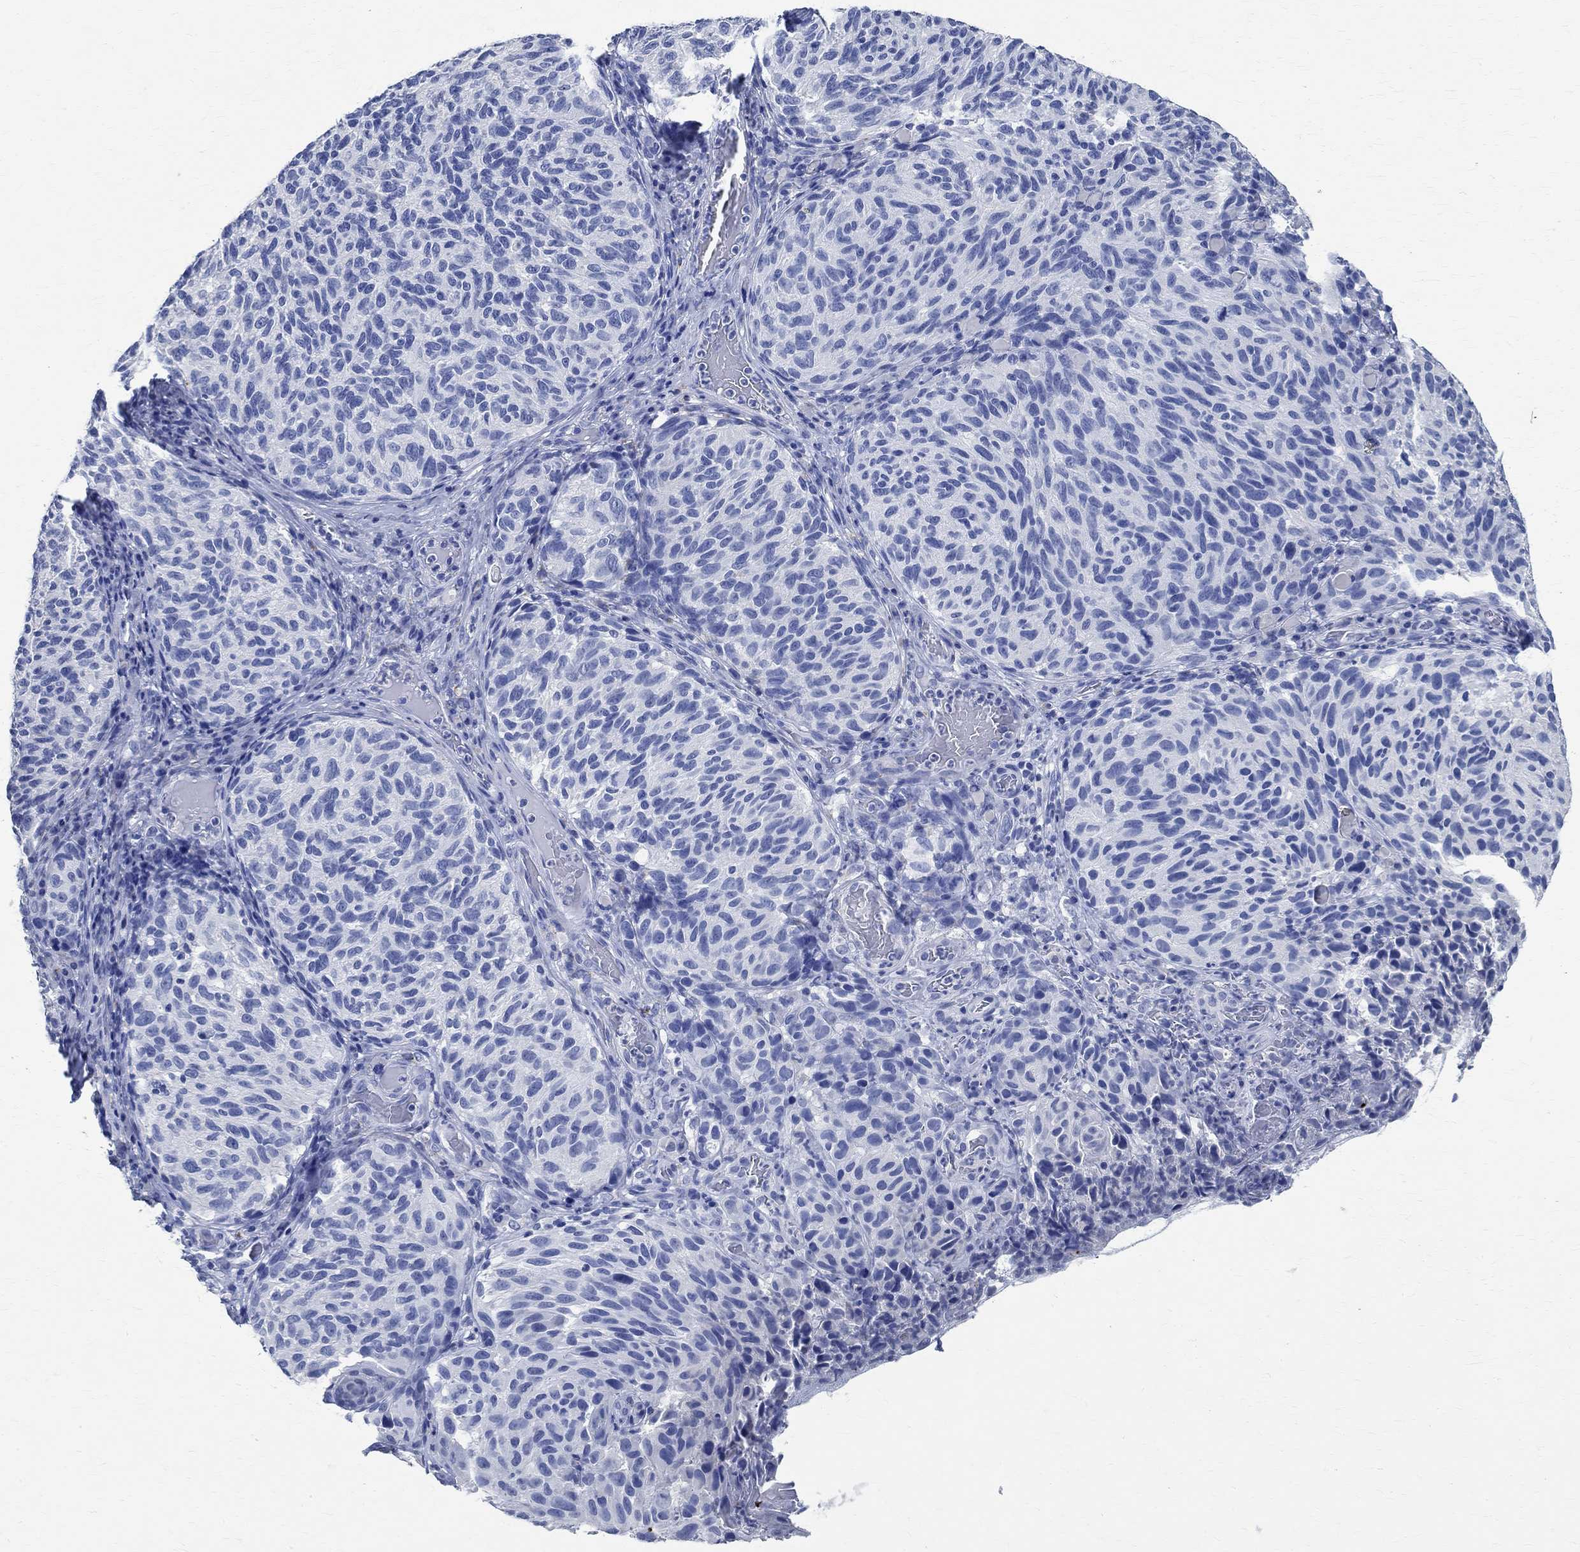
{"staining": {"intensity": "negative", "quantity": "none", "location": "none"}, "tissue": "melanoma", "cell_type": "Tumor cells", "image_type": "cancer", "snomed": [{"axis": "morphology", "description": "Malignant melanoma, NOS"}, {"axis": "topography", "description": "Skin"}], "caption": "Immunohistochemical staining of human malignant melanoma displays no significant positivity in tumor cells.", "gene": "TMEM221", "patient": {"sex": "female", "age": 73}}